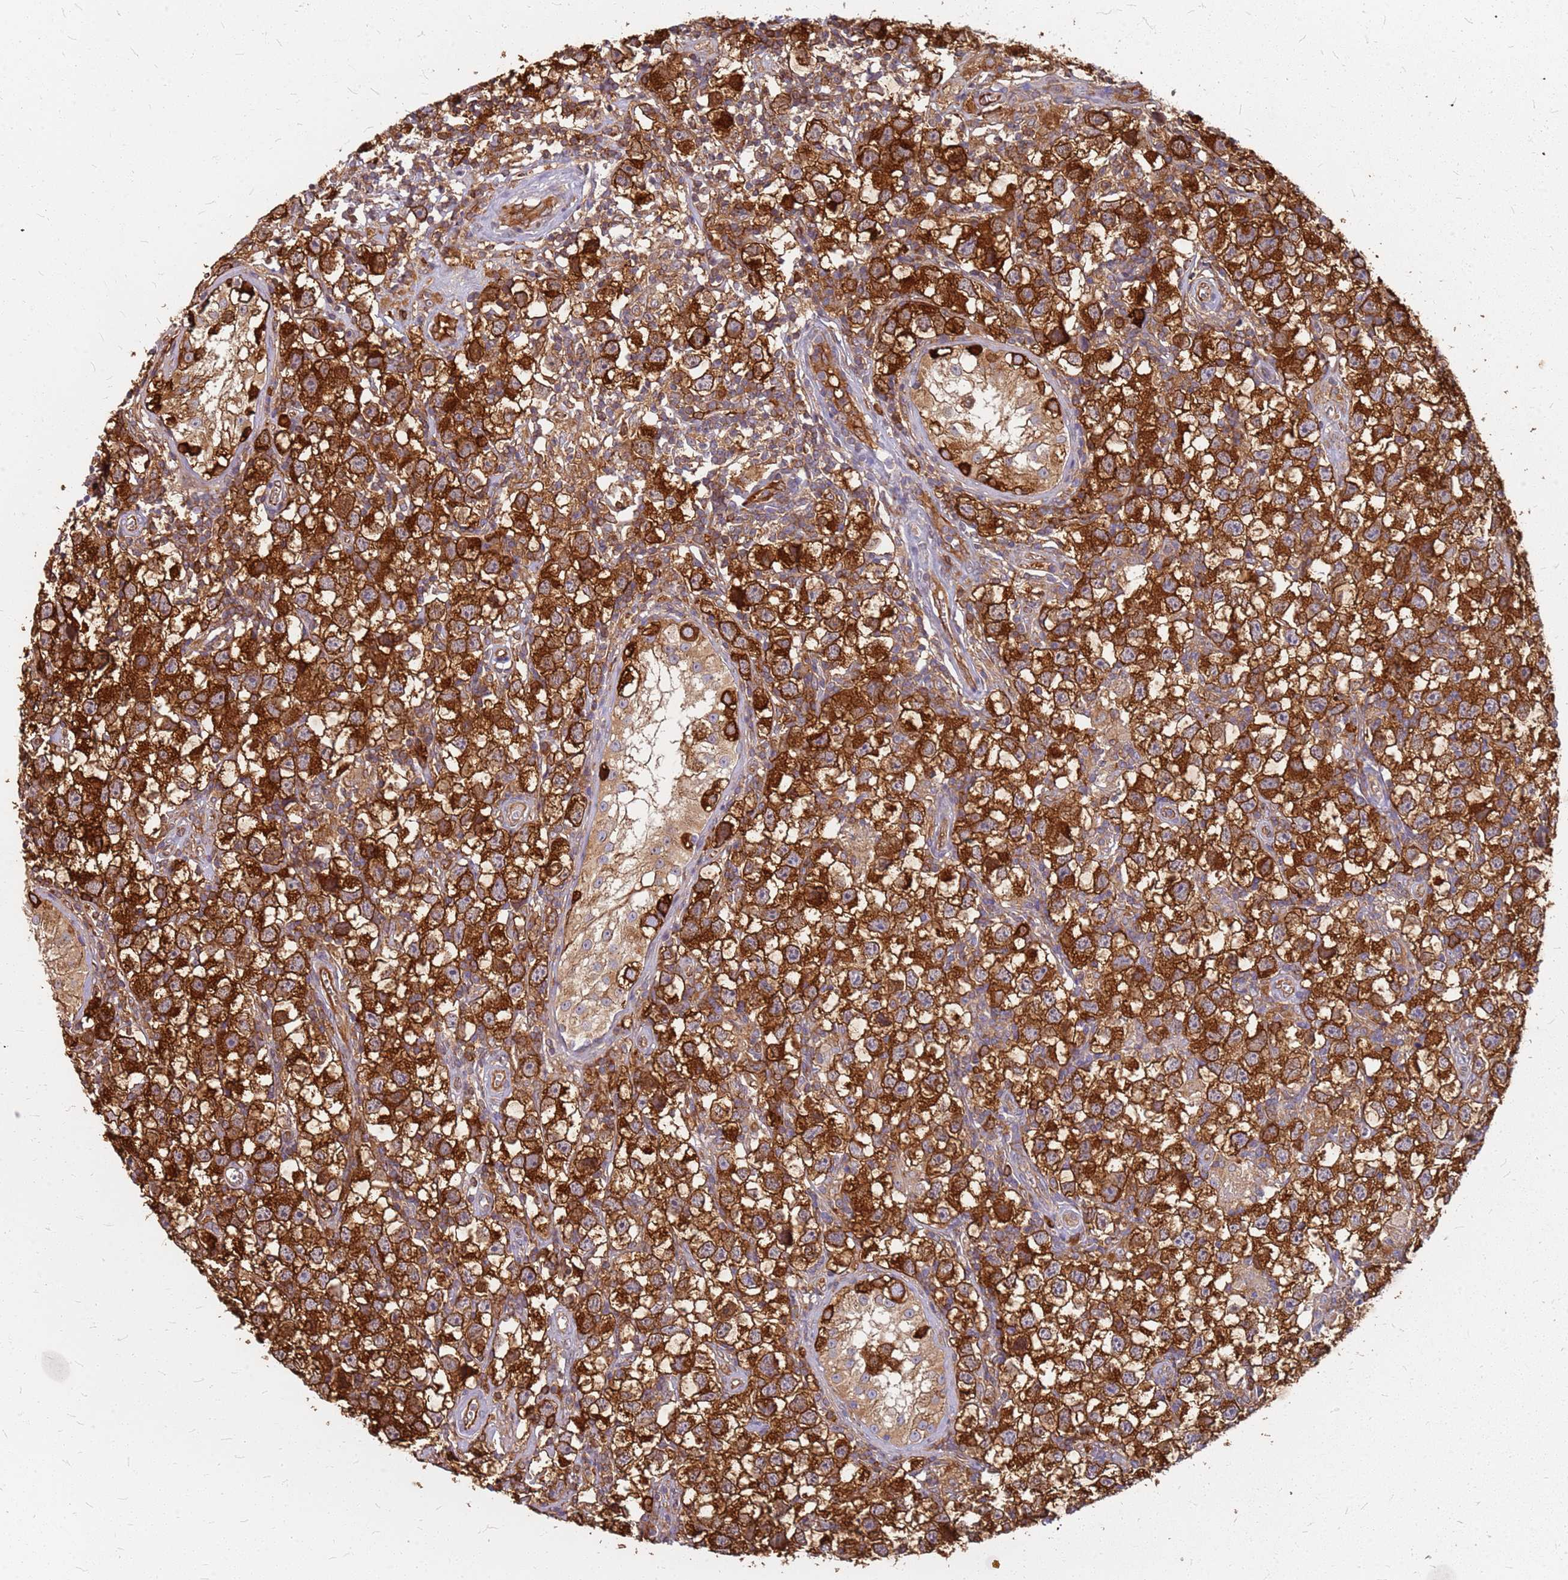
{"staining": {"intensity": "strong", "quantity": ">75%", "location": "cytoplasmic/membranous"}, "tissue": "testis cancer", "cell_type": "Tumor cells", "image_type": "cancer", "snomed": [{"axis": "morphology", "description": "Seminoma, NOS"}, {"axis": "morphology", "description": "Carcinoma, Embryonal, NOS"}, {"axis": "topography", "description": "Testis"}], "caption": "Immunohistochemical staining of human seminoma (testis) reveals strong cytoplasmic/membranous protein expression in approximately >75% of tumor cells.", "gene": "HDX", "patient": {"sex": "male", "age": 29}}